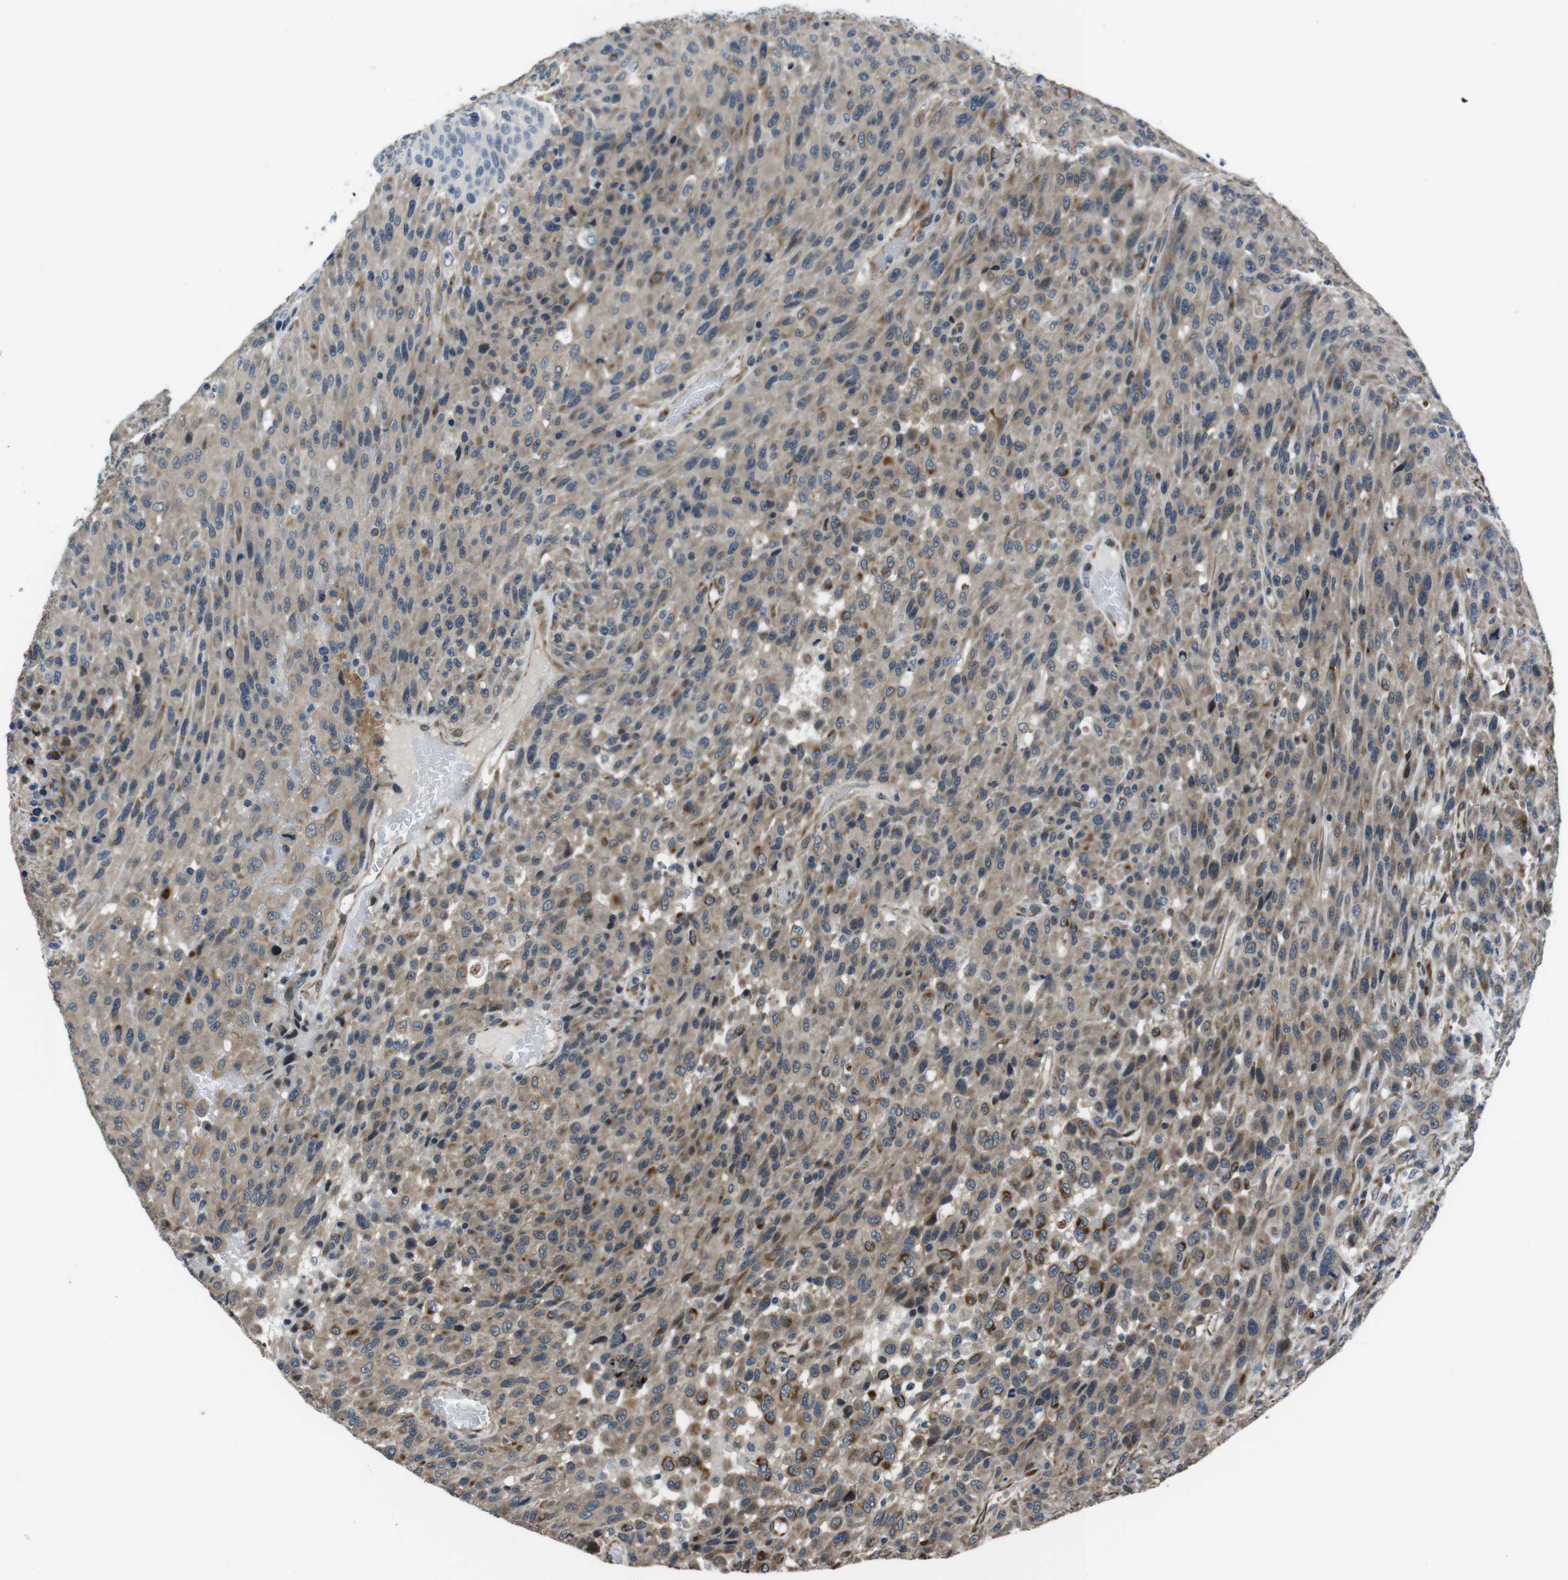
{"staining": {"intensity": "moderate", "quantity": "<25%", "location": "cytoplasmic/membranous"}, "tissue": "urothelial cancer", "cell_type": "Tumor cells", "image_type": "cancer", "snomed": [{"axis": "morphology", "description": "Urothelial carcinoma, High grade"}, {"axis": "topography", "description": "Urinary bladder"}], "caption": "High-grade urothelial carcinoma stained with a brown dye reveals moderate cytoplasmic/membranous positive expression in about <25% of tumor cells.", "gene": "LRRC49", "patient": {"sex": "male", "age": 66}}